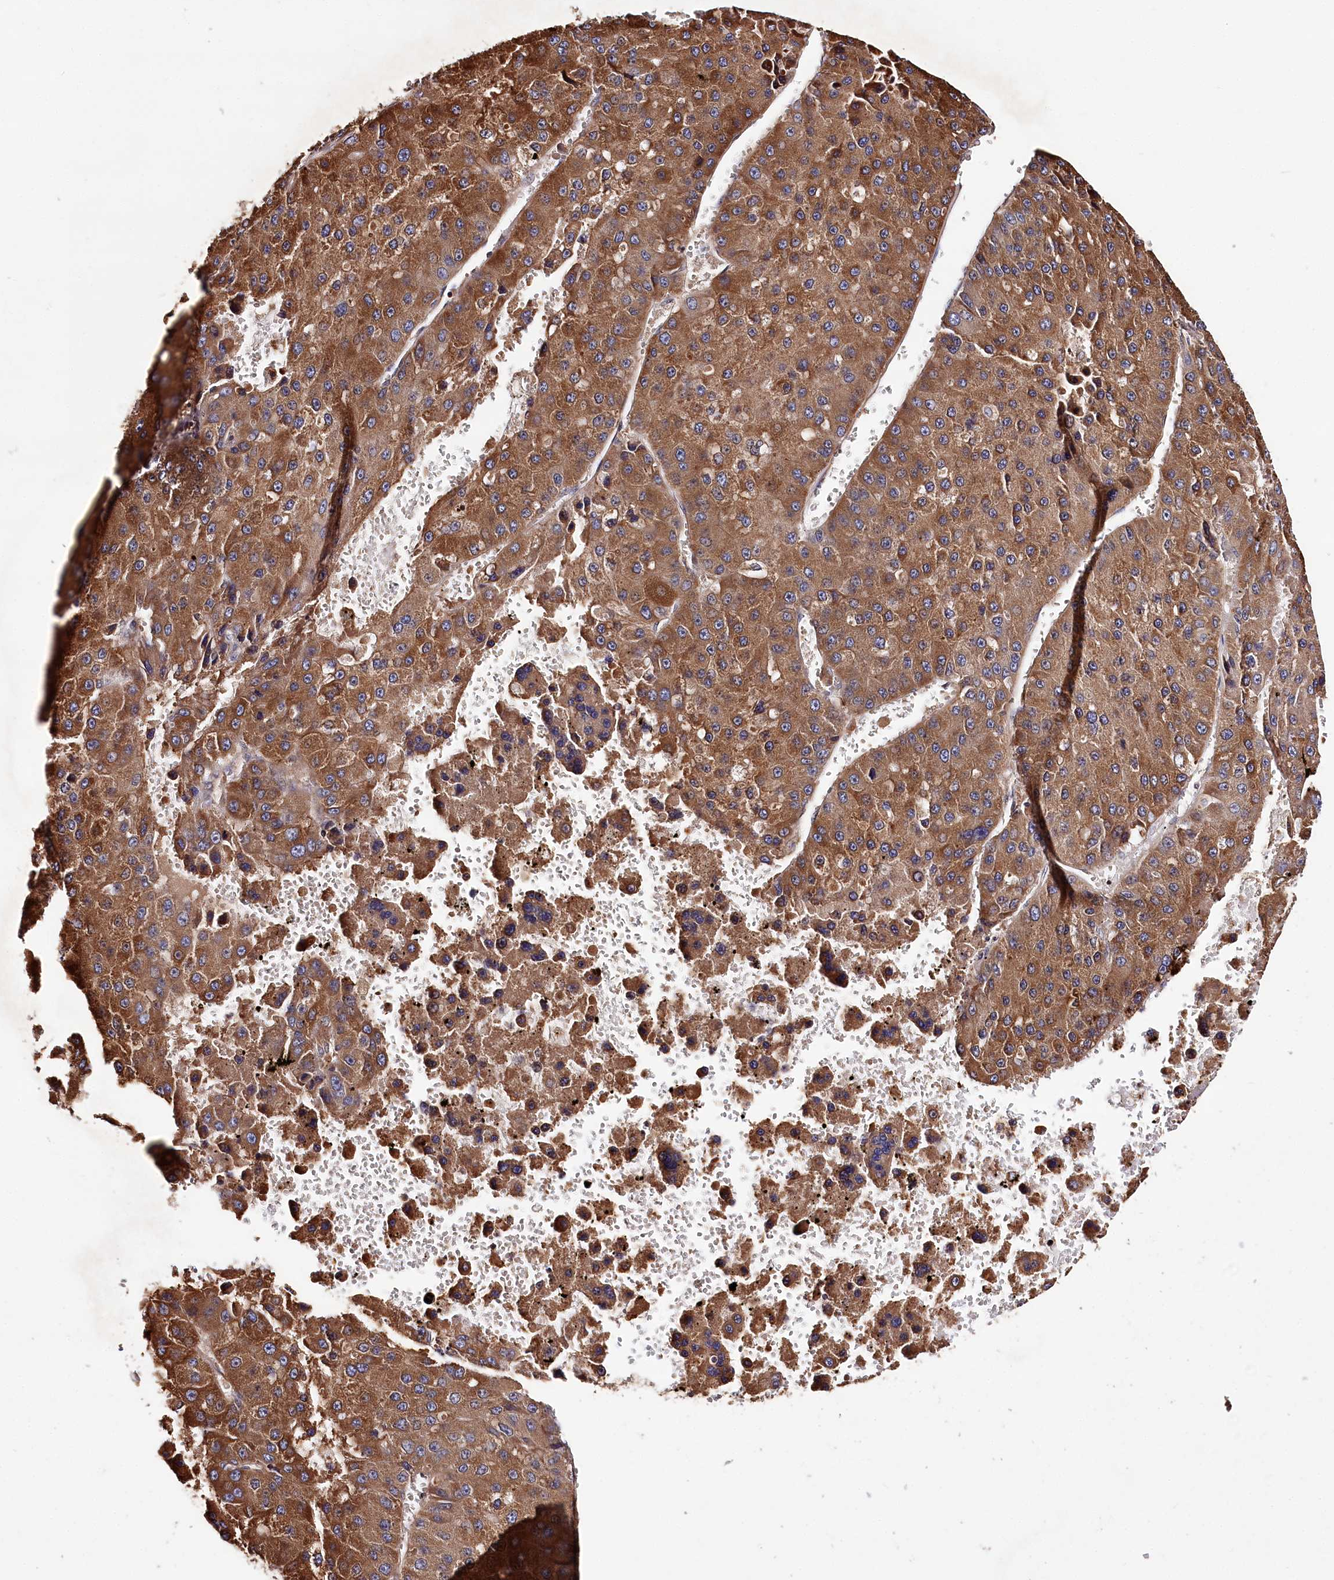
{"staining": {"intensity": "moderate", "quantity": ">75%", "location": "cytoplasmic/membranous"}, "tissue": "liver cancer", "cell_type": "Tumor cells", "image_type": "cancer", "snomed": [{"axis": "morphology", "description": "Carcinoma, Hepatocellular, NOS"}, {"axis": "topography", "description": "Liver"}], "caption": "Moderate cytoplasmic/membranous staining for a protein is seen in about >75% of tumor cells of liver cancer using immunohistochemistry (IHC).", "gene": "WWC1", "patient": {"sex": "female", "age": 73}}